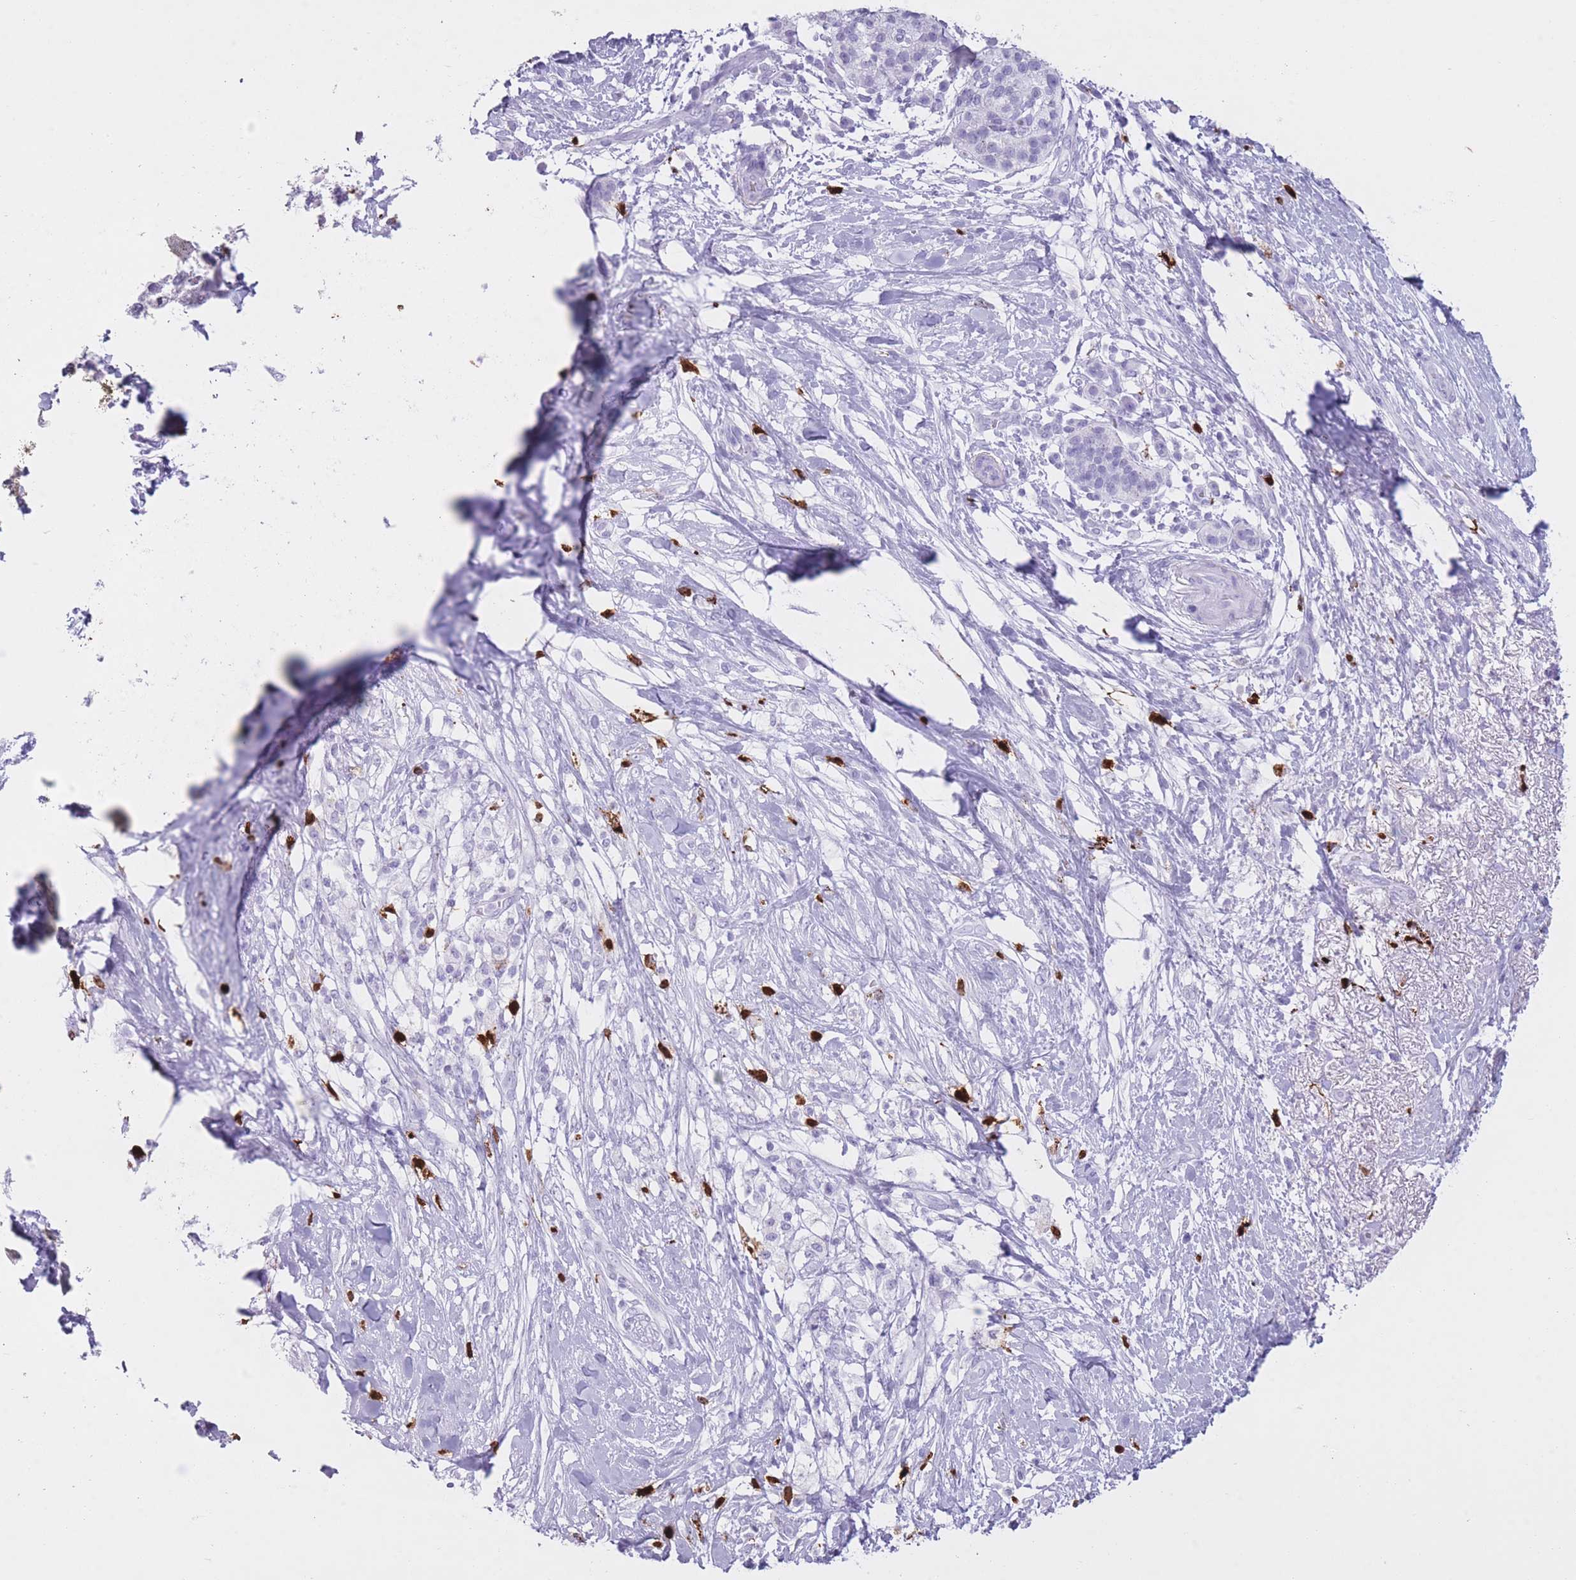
{"staining": {"intensity": "negative", "quantity": "none", "location": "none"}, "tissue": "pancreatic cancer", "cell_type": "Tumor cells", "image_type": "cancer", "snomed": [{"axis": "morphology", "description": "Adenocarcinoma, NOS"}, {"axis": "topography", "description": "Pancreas"}], "caption": "Histopathology image shows no significant protein positivity in tumor cells of pancreatic adenocarcinoma. (Stains: DAB (3,3'-diaminobenzidine) IHC with hematoxylin counter stain, Microscopy: brightfield microscopy at high magnification).", "gene": "OR4F21", "patient": {"sex": "female", "age": 72}}